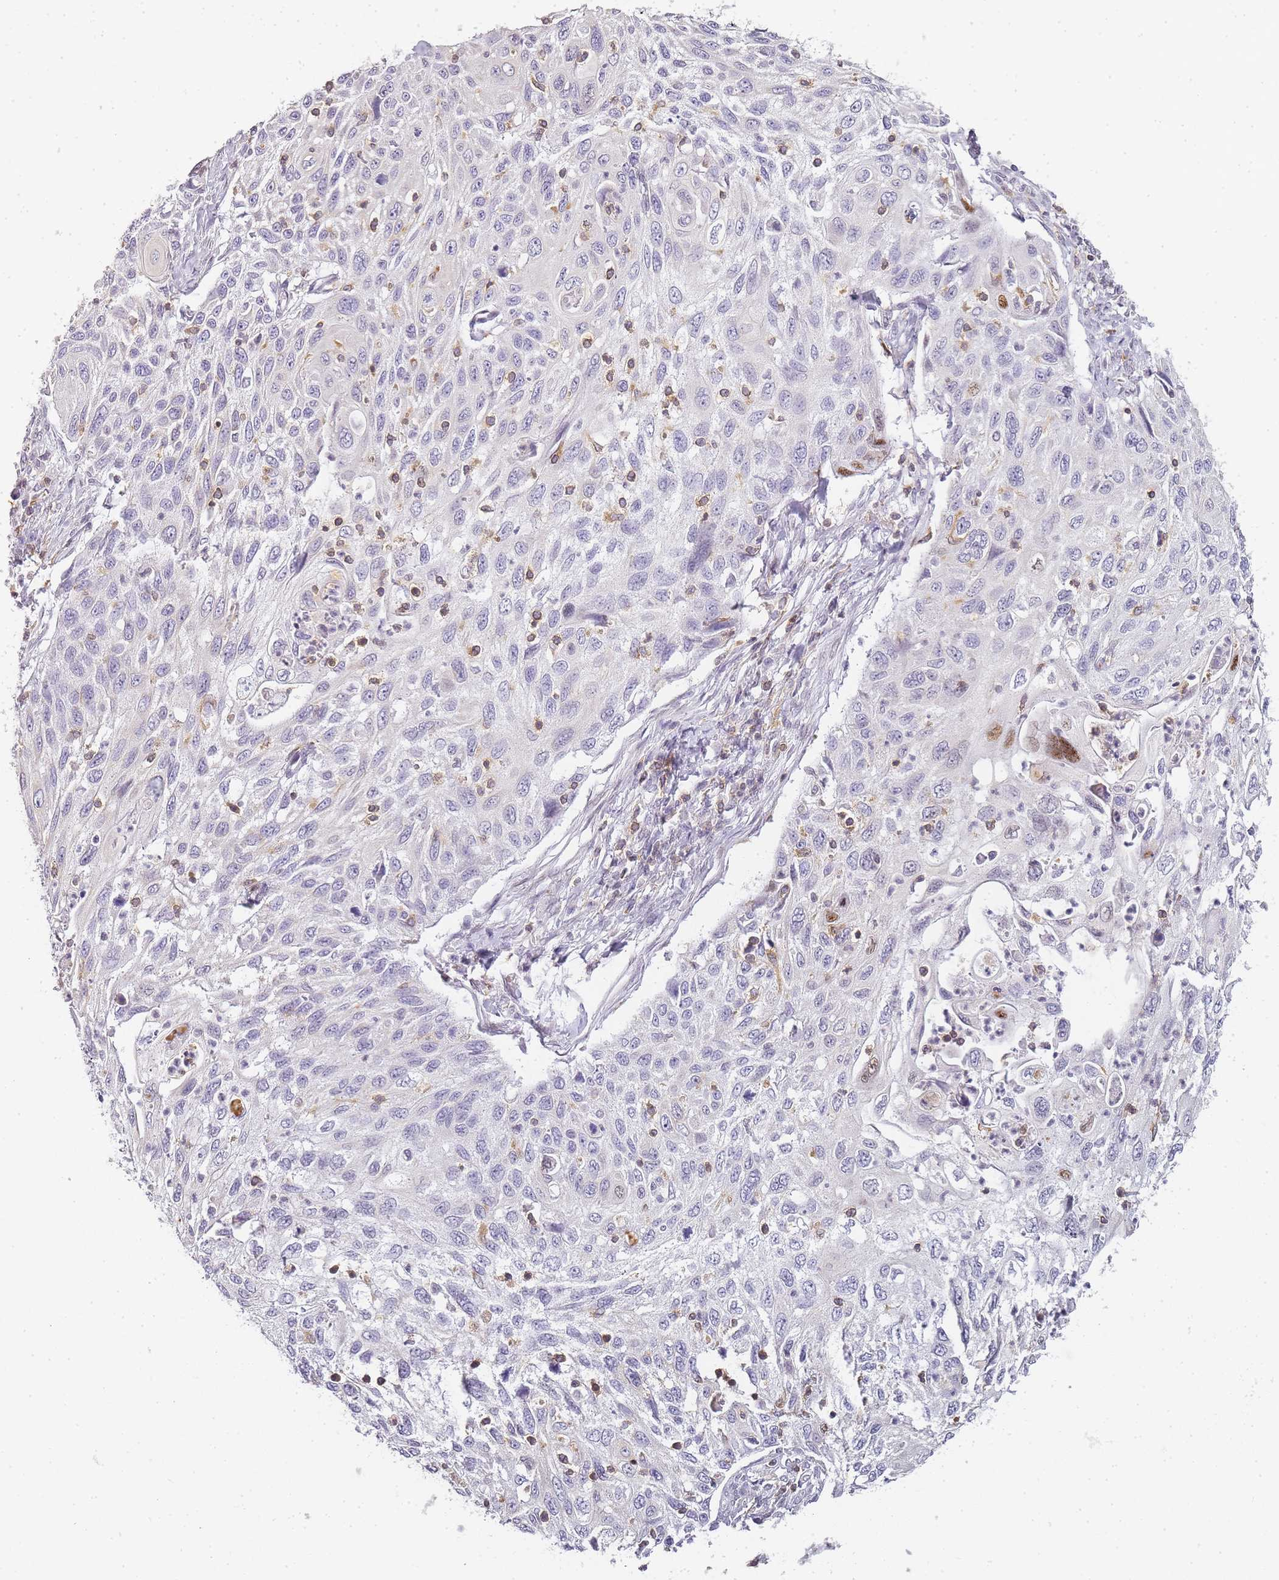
{"staining": {"intensity": "moderate", "quantity": "<25%", "location": "nuclear"}, "tissue": "cervical cancer", "cell_type": "Tumor cells", "image_type": "cancer", "snomed": [{"axis": "morphology", "description": "Squamous cell carcinoma, NOS"}, {"axis": "topography", "description": "Cervix"}], "caption": "The photomicrograph exhibits staining of cervical cancer, revealing moderate nuclear protein positivity (brown color) within tumor cells.", "gene": "JAKMIP1", "patient": {"sex": "female", "age": 70}}